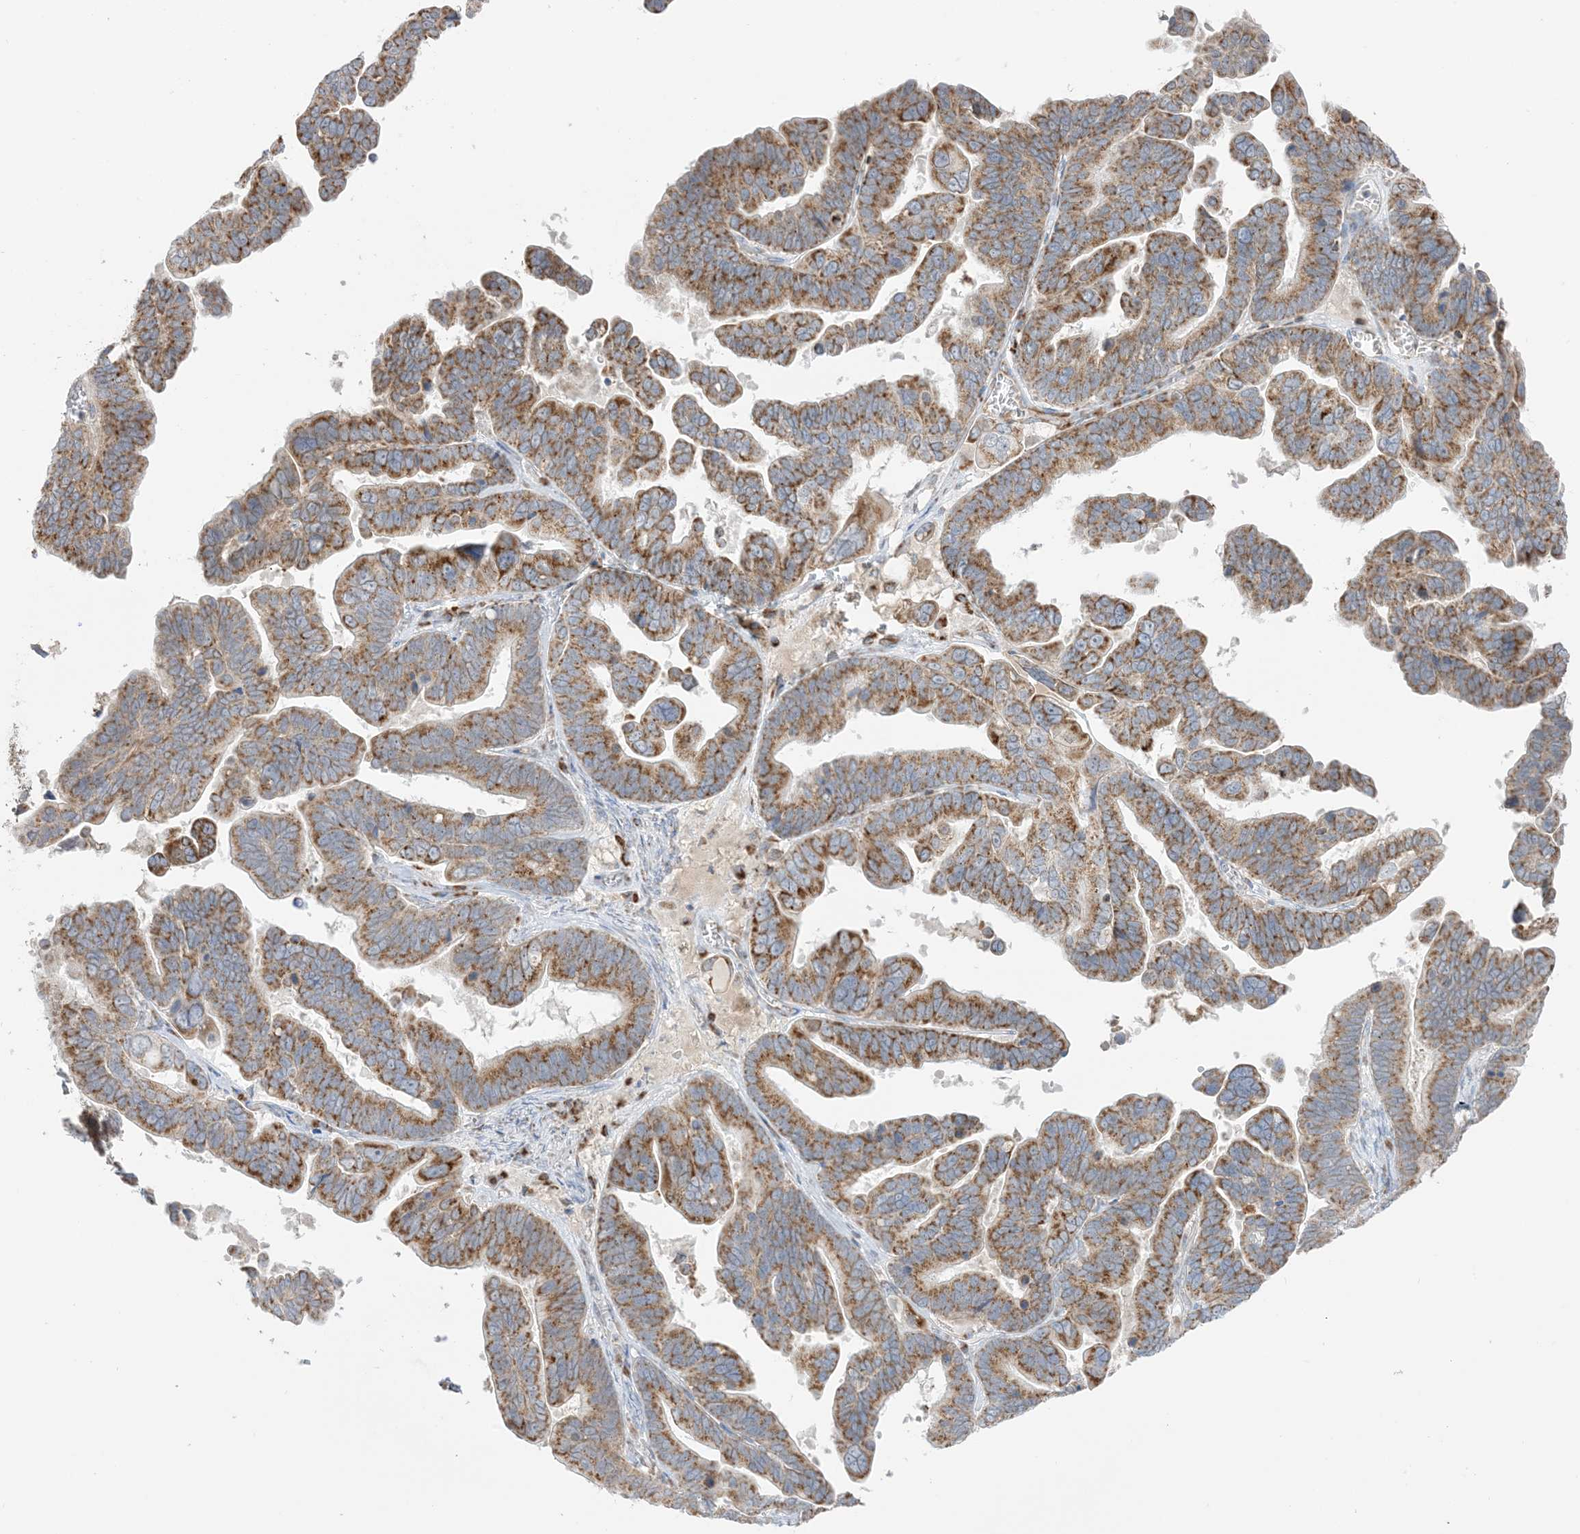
{"staining": {"intensity": "strong", "quantity": ">75%", "location": "cytoplasmic/membranous"}, "tissue": "ovarian cancer", "cell_type": "Tumor cells", "image_type": "cancer", "snomed": [{"axis": "morphology", "description": "Cystadenocarcinoma, serous, NOS"}, {"axis": "topography", "description": "Ovary"}], "caption": "An image of ovarian cancer (serous cystadenocarcinoma) stained for a protein exhibits strong cytoplasmic/membranous brown staining in tumor cells.", "gene": "SLC25A12", "patient": {"sex": "female", "age": 56}}